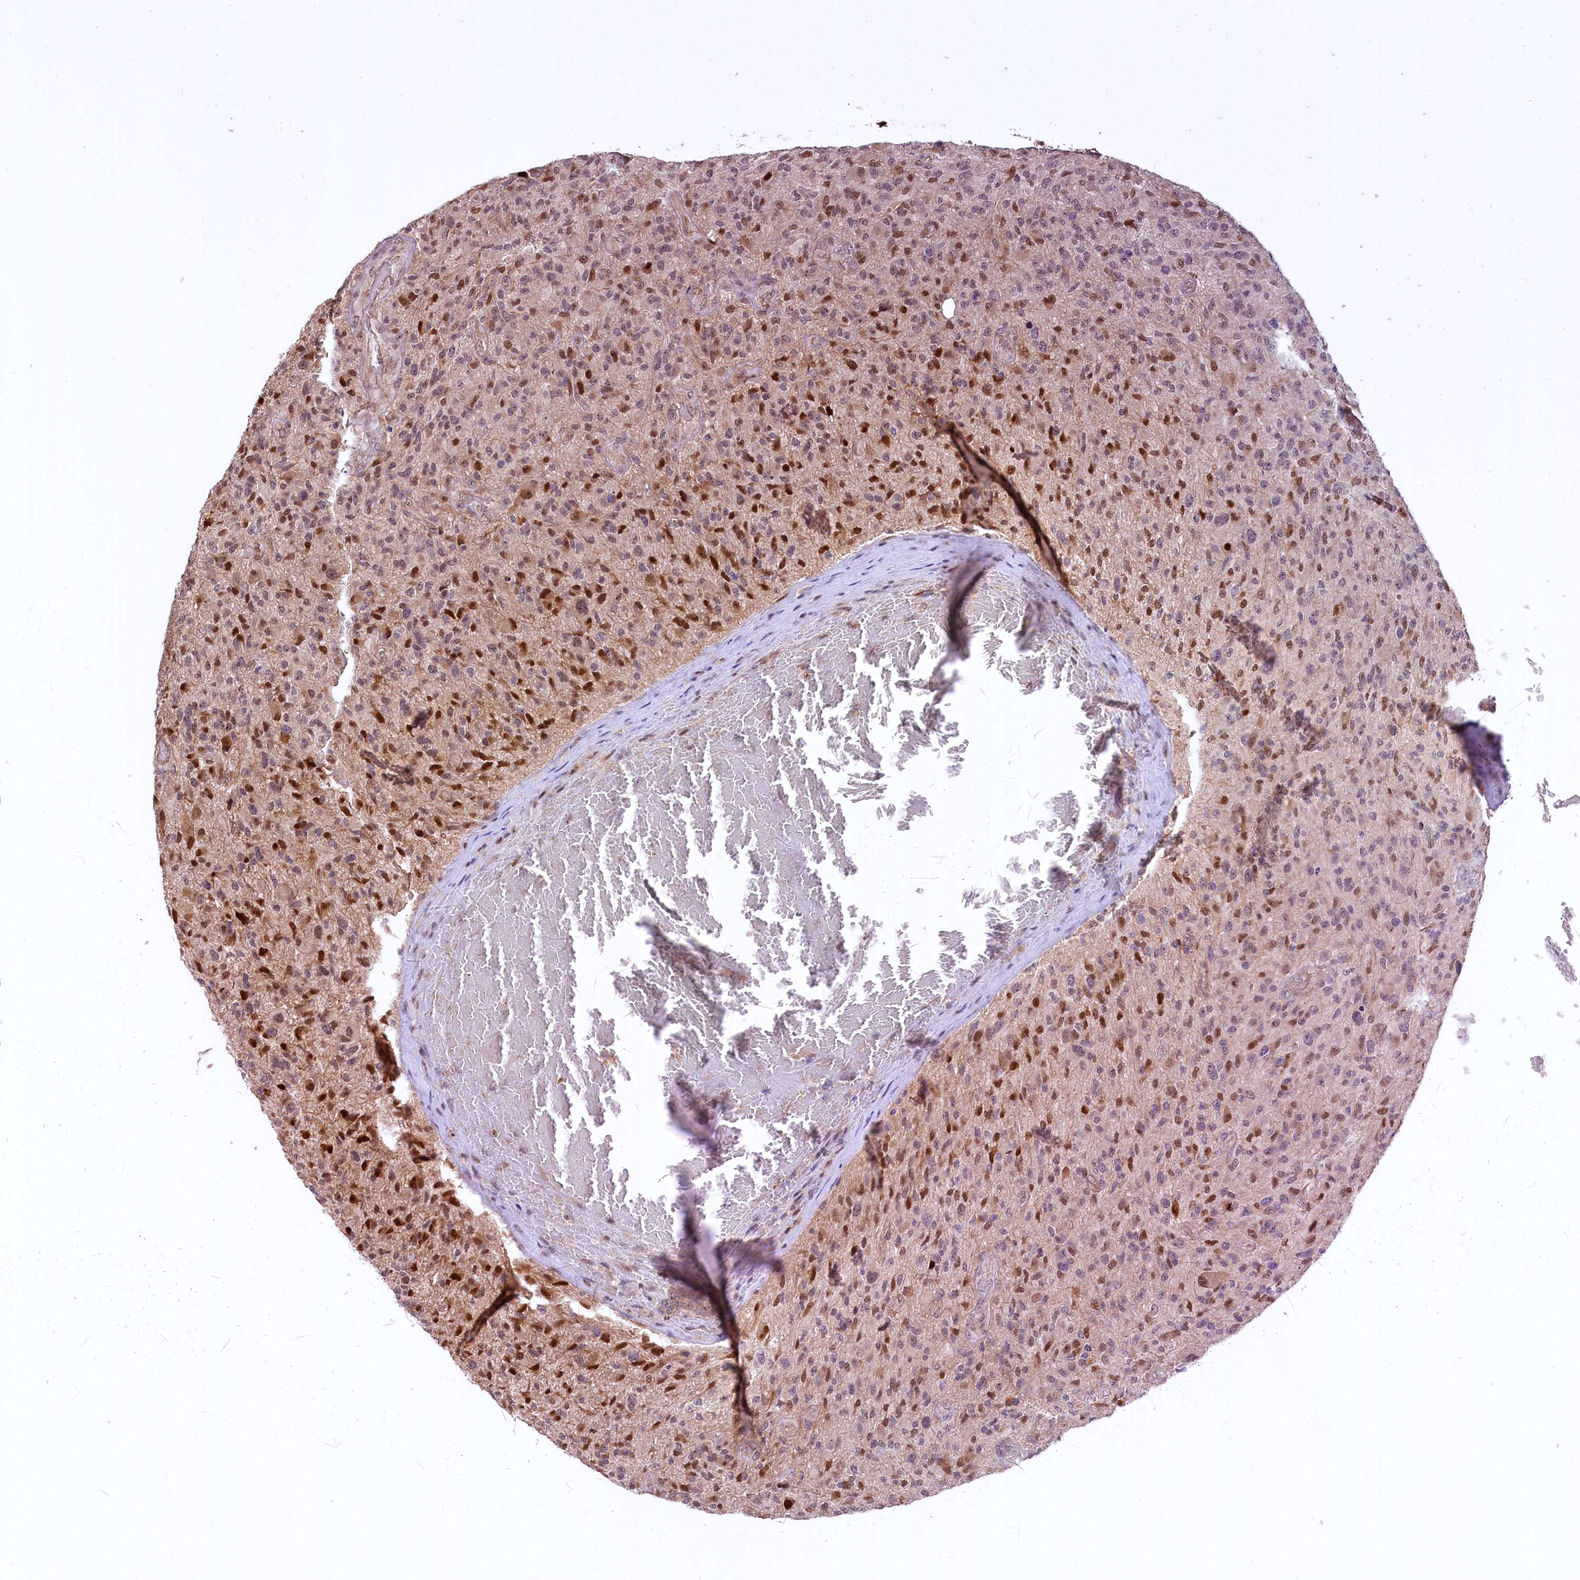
{"staining": {"intensity": "strong", "quantity": "25%-75%", "location": "nuclear"}, "tissue": "glioma", "cell_type": "Tumor cells", "image_type": "cancer", "snomed": [{"axis": "morphology", "description": "Glioma, malignant, High grade"}, {"axis": "topography", "description": "Brain"}], "caption": "High-magnification brightfield microscopy of malignant glioma (high-grade) stained with DAB (3,3'-diaminobenzidine) (brown) and counterstained with hematoxylin (blue). tumor cells exhibit strong nuclear positivity is seen in about25%-75% of cells.", "gene": "N4BP2L1", "patient": {"sex": "male", "age": 47}}